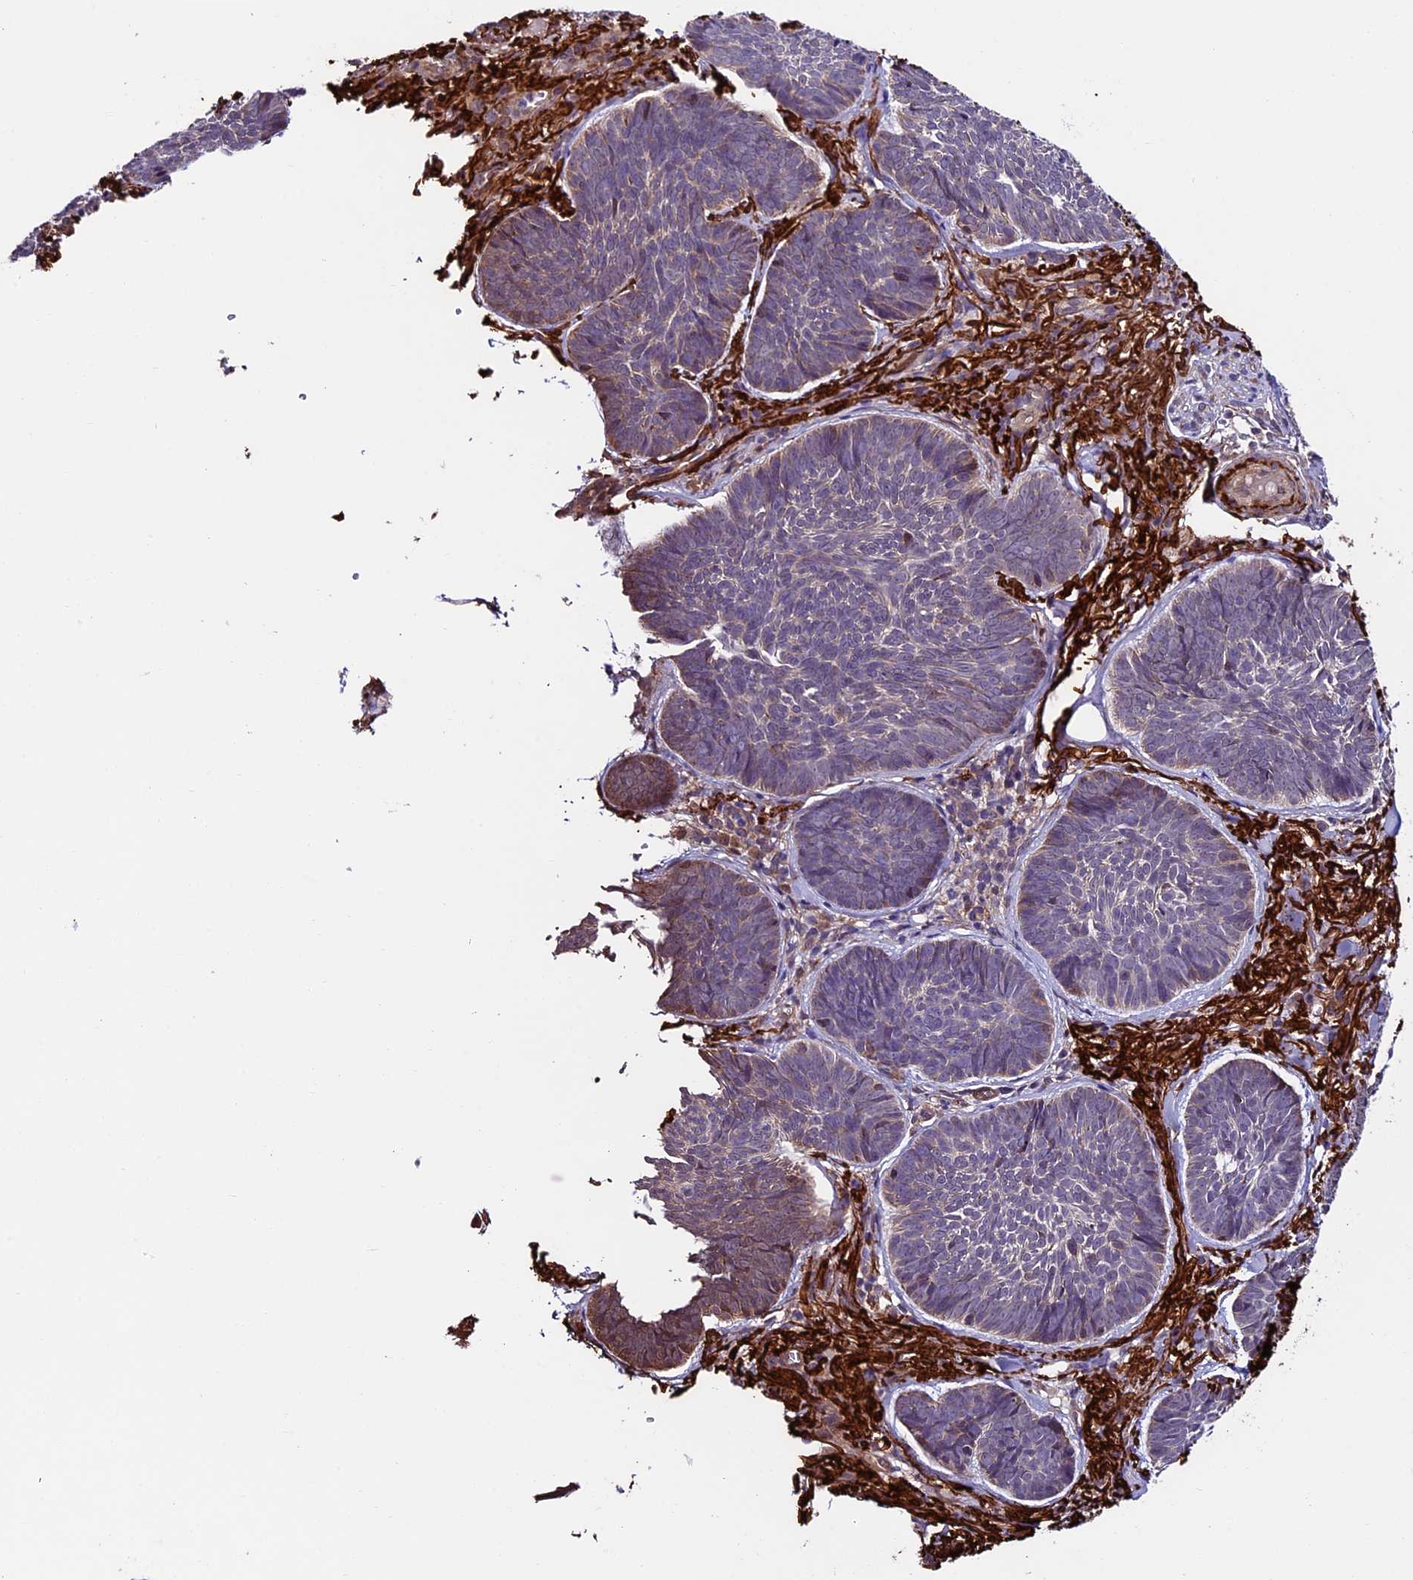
{"staining": {"intensity": "weak", "quantity": "<25%", "location": "cytoplasmic/membranous"}, "tissue": "skin cancer", "cell_type": "Tumor cells", "image_type": "cancer", "snomed": [{"axis": "morphology", "description": "Basal cell carcinoma"}, {"axis": "topography", "description": "Skin"}], "caption": "Basal cell carcinoma (skin) was stained to show a protein in brown. There is no significant positivity in tumor cells.", "gene": "LSM7", "patient": {"sex": "female", "age": 74}}